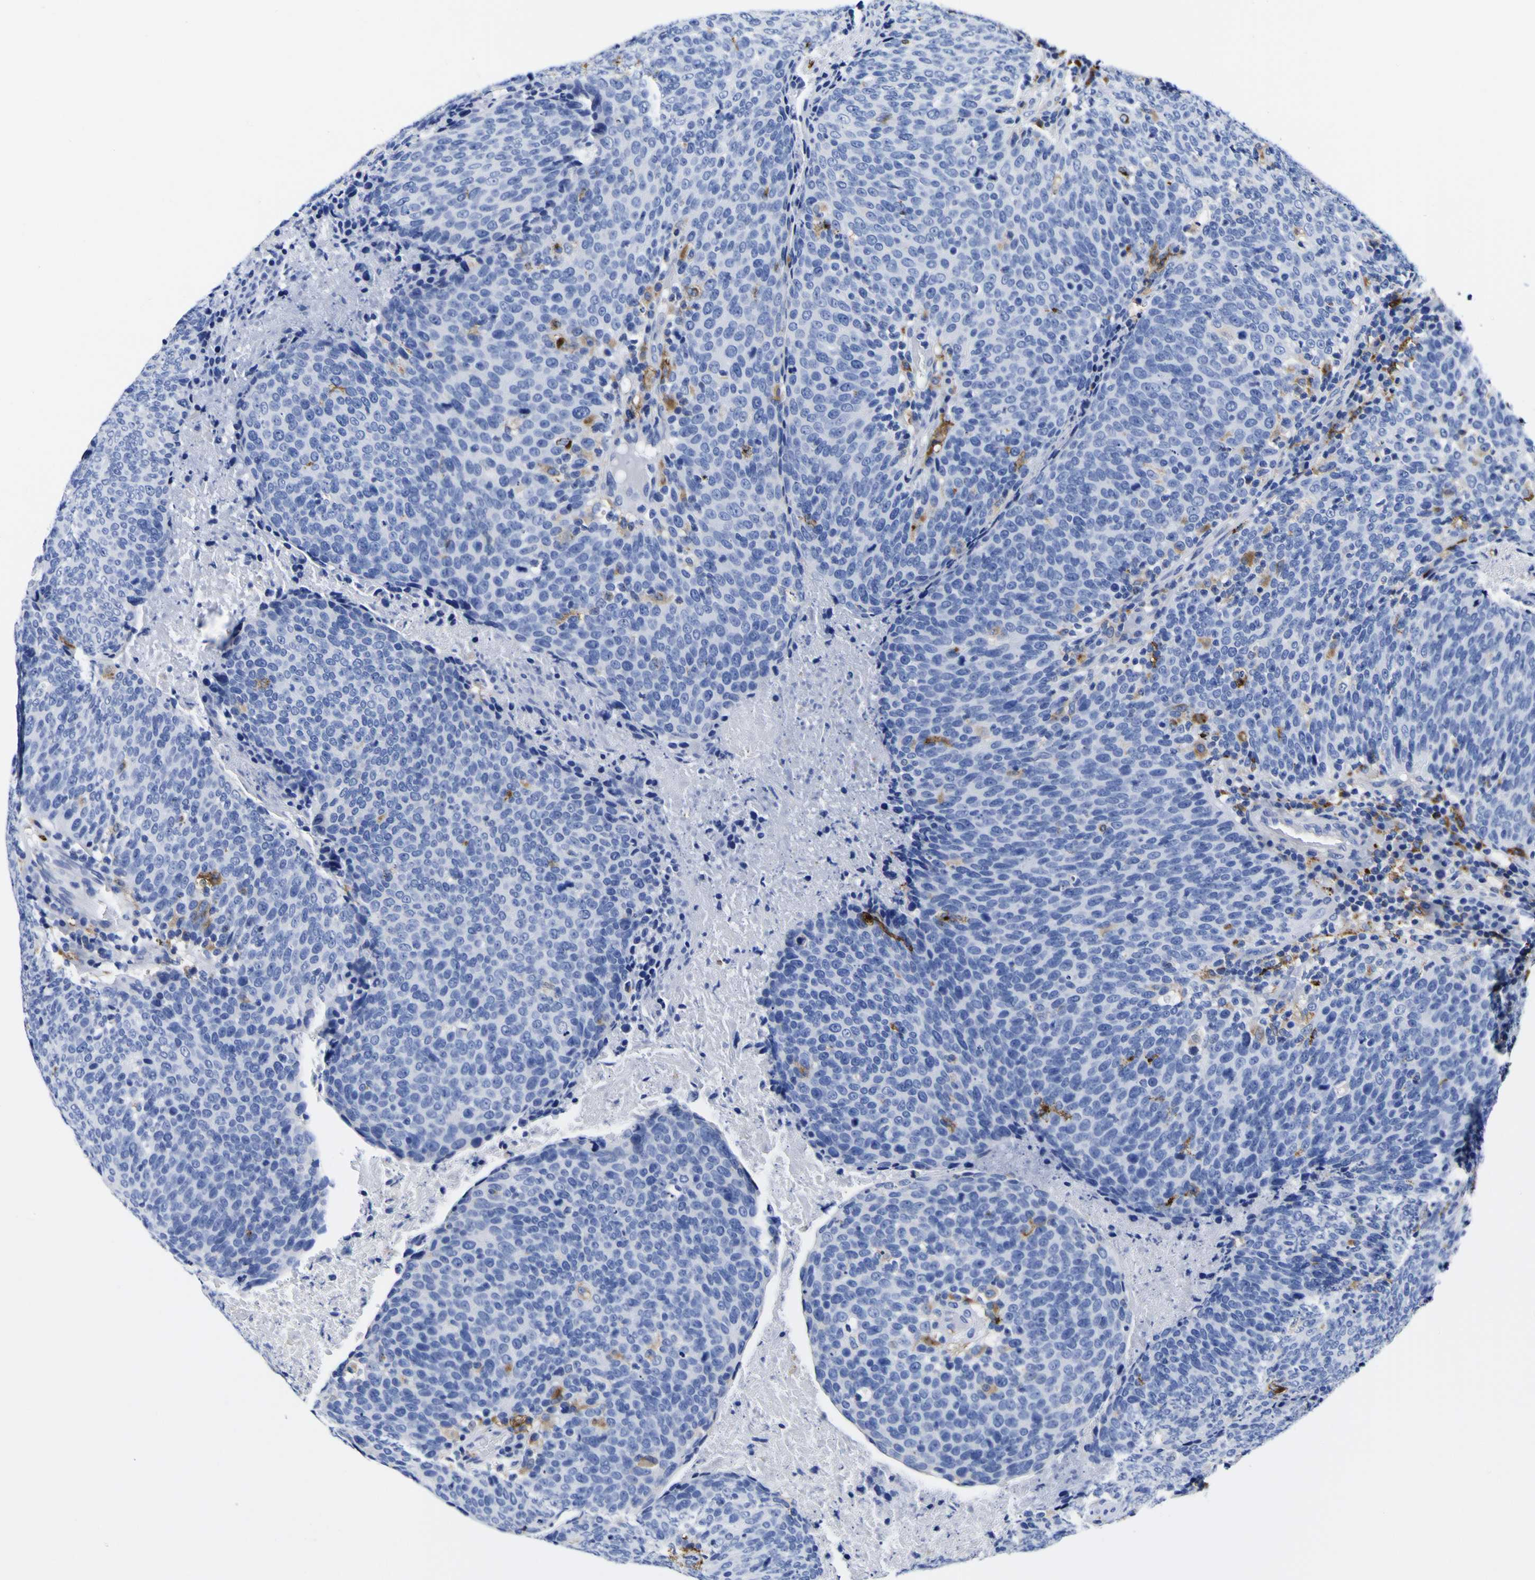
{"staining": {"intensity": "strong", "quantity": "<25%", "location": "cytoplasmic/membranous"}, "tissue": "head and neck cancer", "cell_type": "Tumor cells", "image_type": "cancer", "snomed": [{"axis": "morphology", "description": "Squamous cell carcinoma, NOS"}, {"axis": "morphology", "description": "Squamous cell carcinoma, metastatic, NOS"}, {"axis": "topography", "description": "Lymph node"}, {"axis": "topography", "description": "Head-Neck"}], "caption": "Protein staining of head and neck cancer (metastatic squamous cell carcinoma) tissue demonstrates strong cytoplasmic/membranous staining in approximately <25% of tumor cells.", "gene": "HLA-DQA1", "patient": {"sex": "male", "age": 62}}